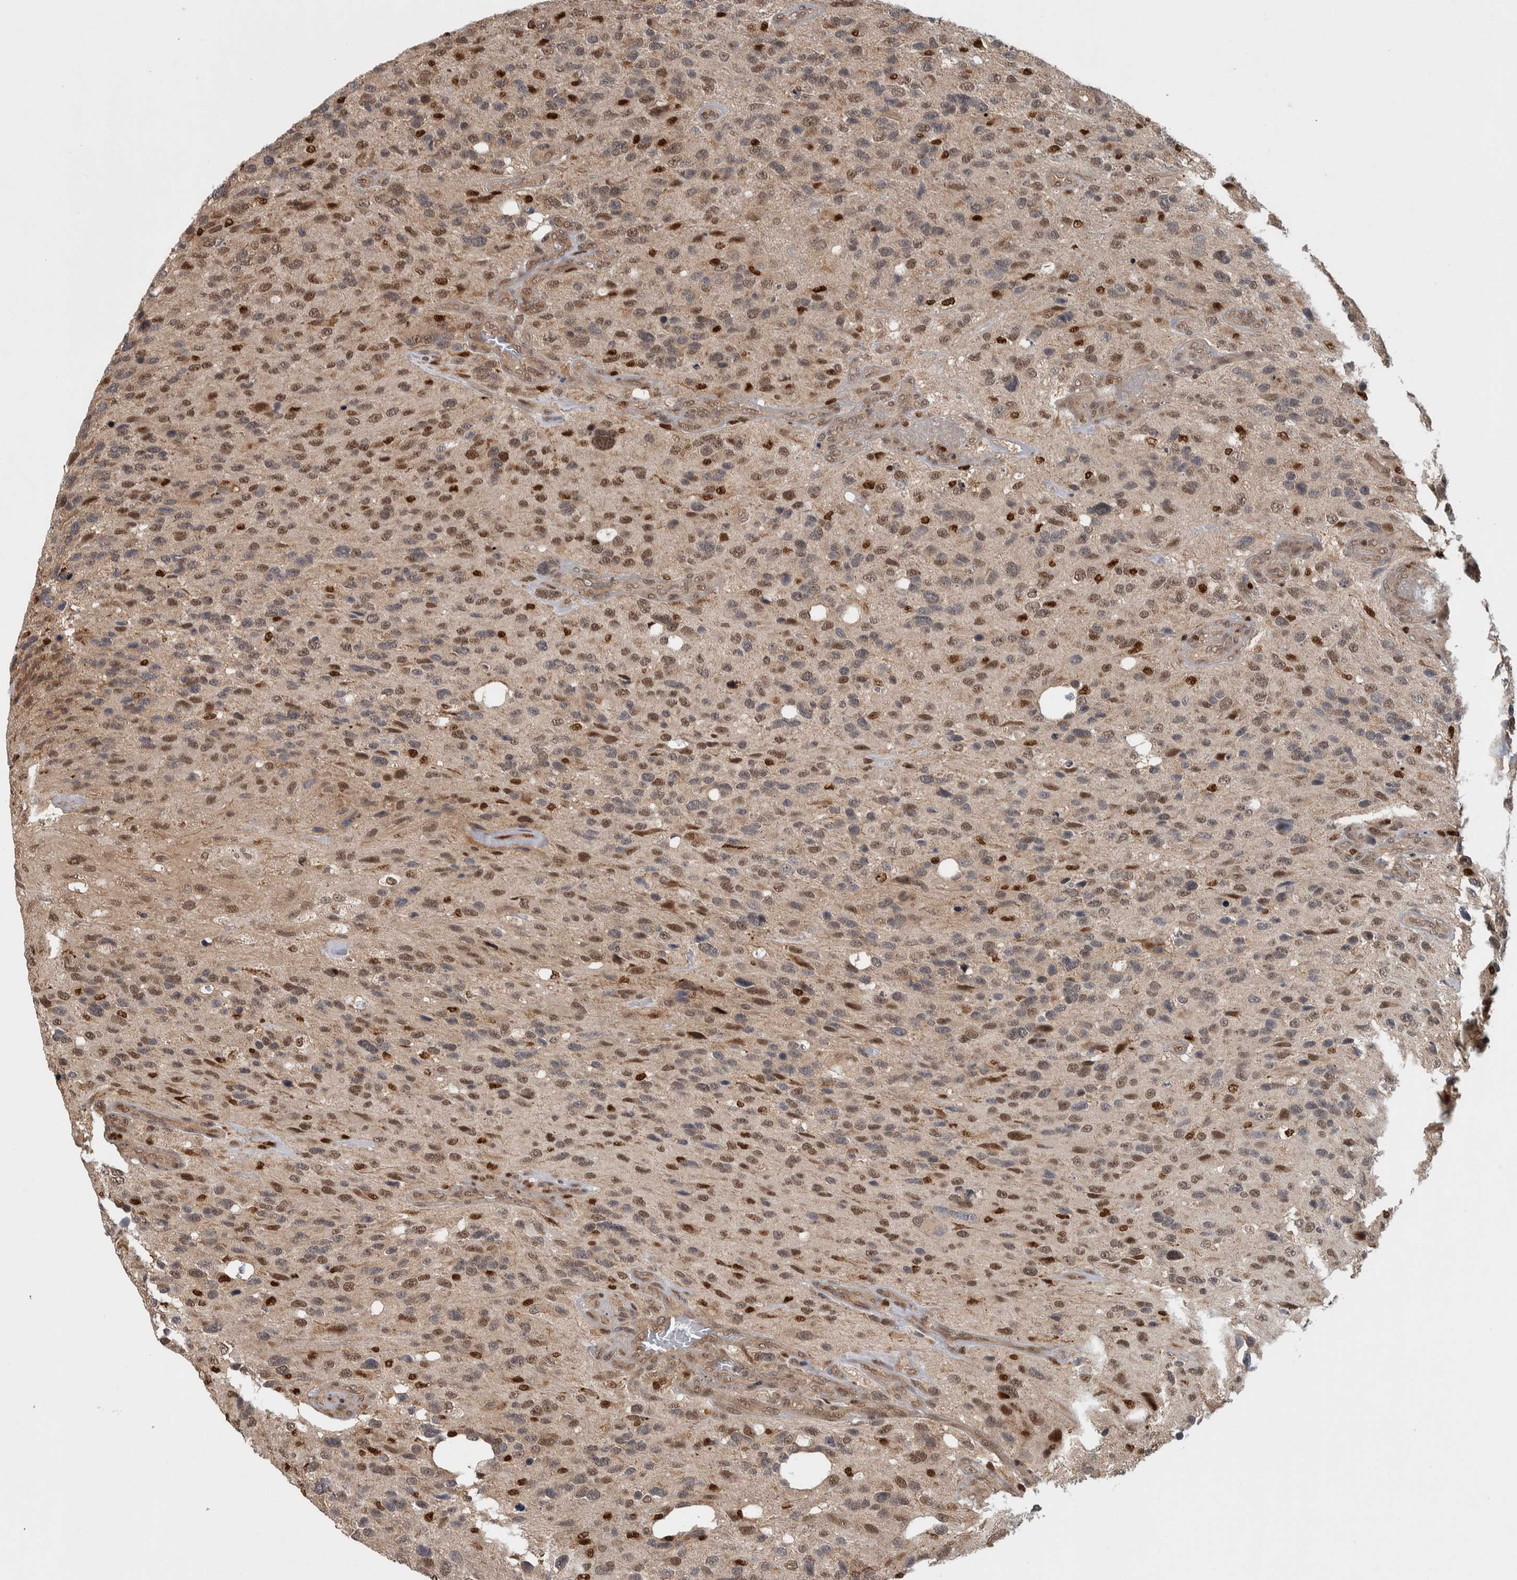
{"staining": {"intensity": "moderate", "quantity": ">75%", "location": "nuclear"}, "tissue": "glioma", "cell_type": "Tumor cells", "image_type": "cancer", "snomed": [{"axis": "morphology", "description": "Glioma, malignant, High grade"}, {"axis": "topography", "description": "Brain"}], "caption": "Malignant glioma (high-grade) tissue displays moderate nuclear staining in about >75% of tumor cells, visualized by immunohistochemistry.", "gene": "RPS6KA4", "patient": {"sex": "female", "age": 58}}